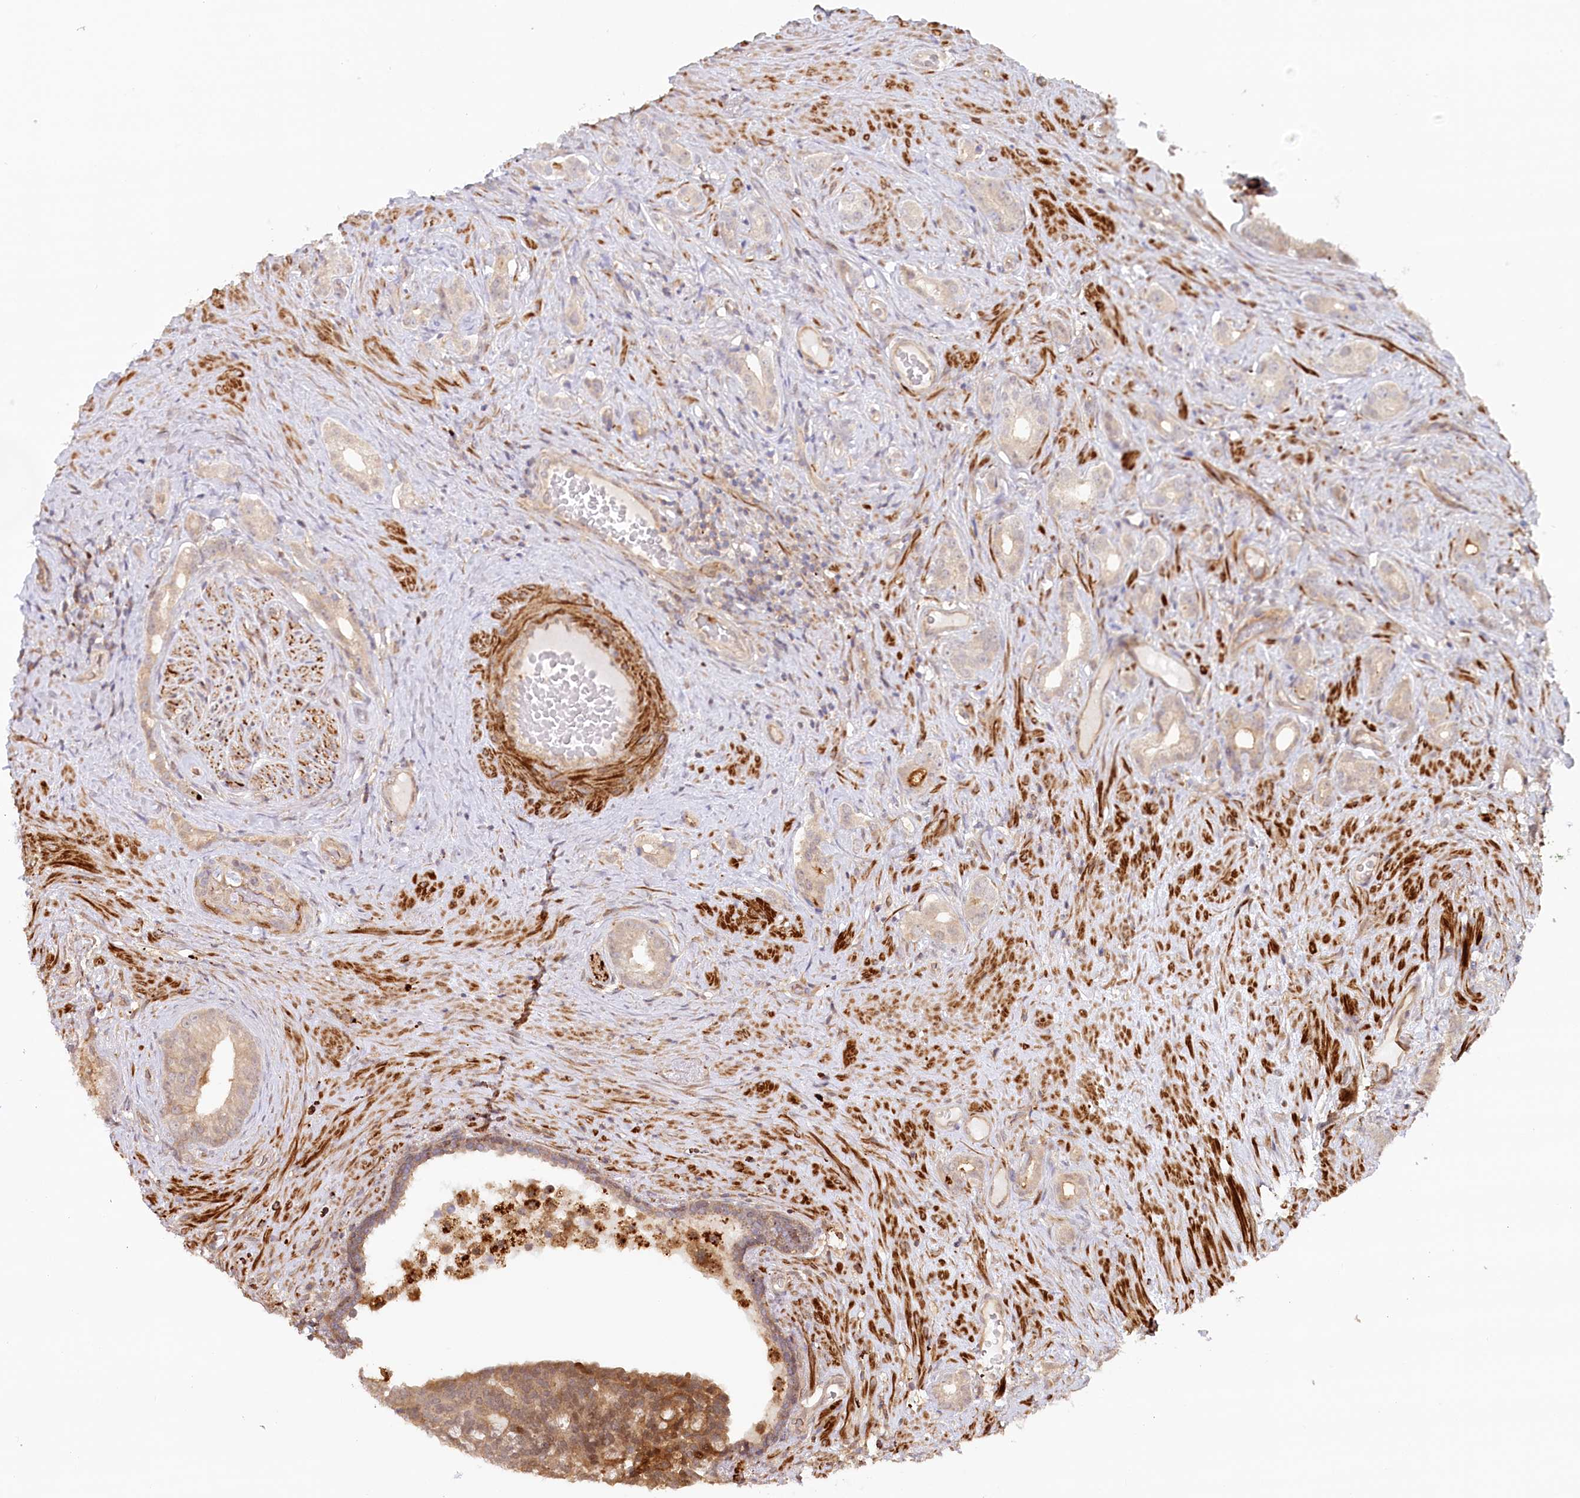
{"staining": {"intensity": "moderate", "quantity": "25%-75%", "location": "cytoplasmic/membranous"}, "tissue": "prostate cancer", "cell_type": "Tumor cells", "image_type": "cancer", "snomed": [{"axis": "morphology", "description": "Adenocarcinoma, Low grade"}, {"axis": "topography", "description": "Prostate"}], "caption": "Tumor cells exhibit medium levels of moderate cytoplasmic/membranous positivity in about 25%-75% of cells in human prostate adenocarcinoma (low-grade).", "gene": "GBE1", "patient": {"sex": "male", "age": 71}}